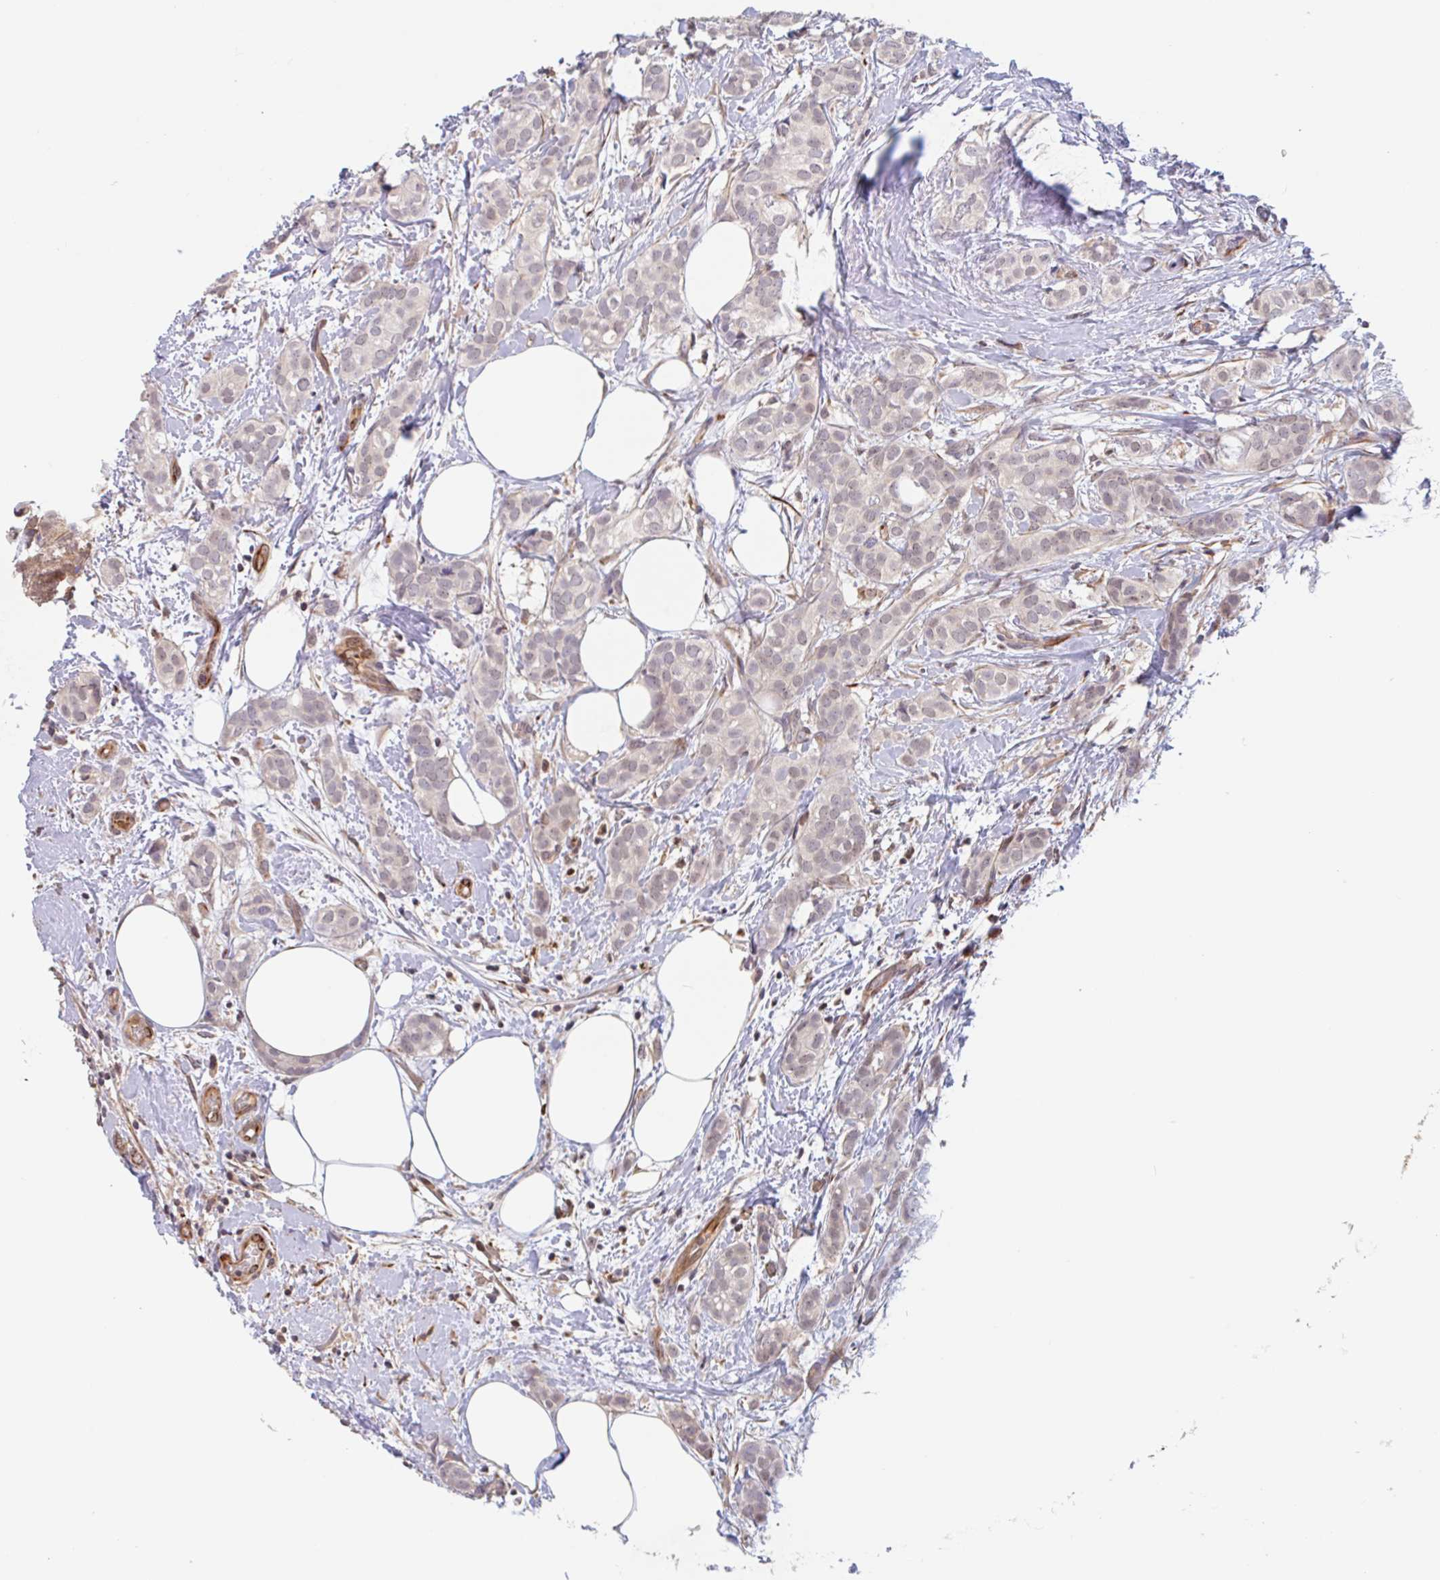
{"staining": {"intensity": "negative", "quantity": "none", "location": "none"}, "tissue": "breast cancer", "cell_type": "Tumor cells", "image_type": "cancer", "snomed": [{"axis": "morphology", "description": "Duct carcinoma"}, {"axis": "topography", "description": "Breast"}], "caption": "DAB immunohistochemical staining of breast invasive ductal carcinoma demonstrates no significant staining in tumor cells. (Immunohistochemistry (ihc), brightfield microscopy, high magnification).", "gene": "NUB1", "patient": {"sex": "female", "age": 73}}